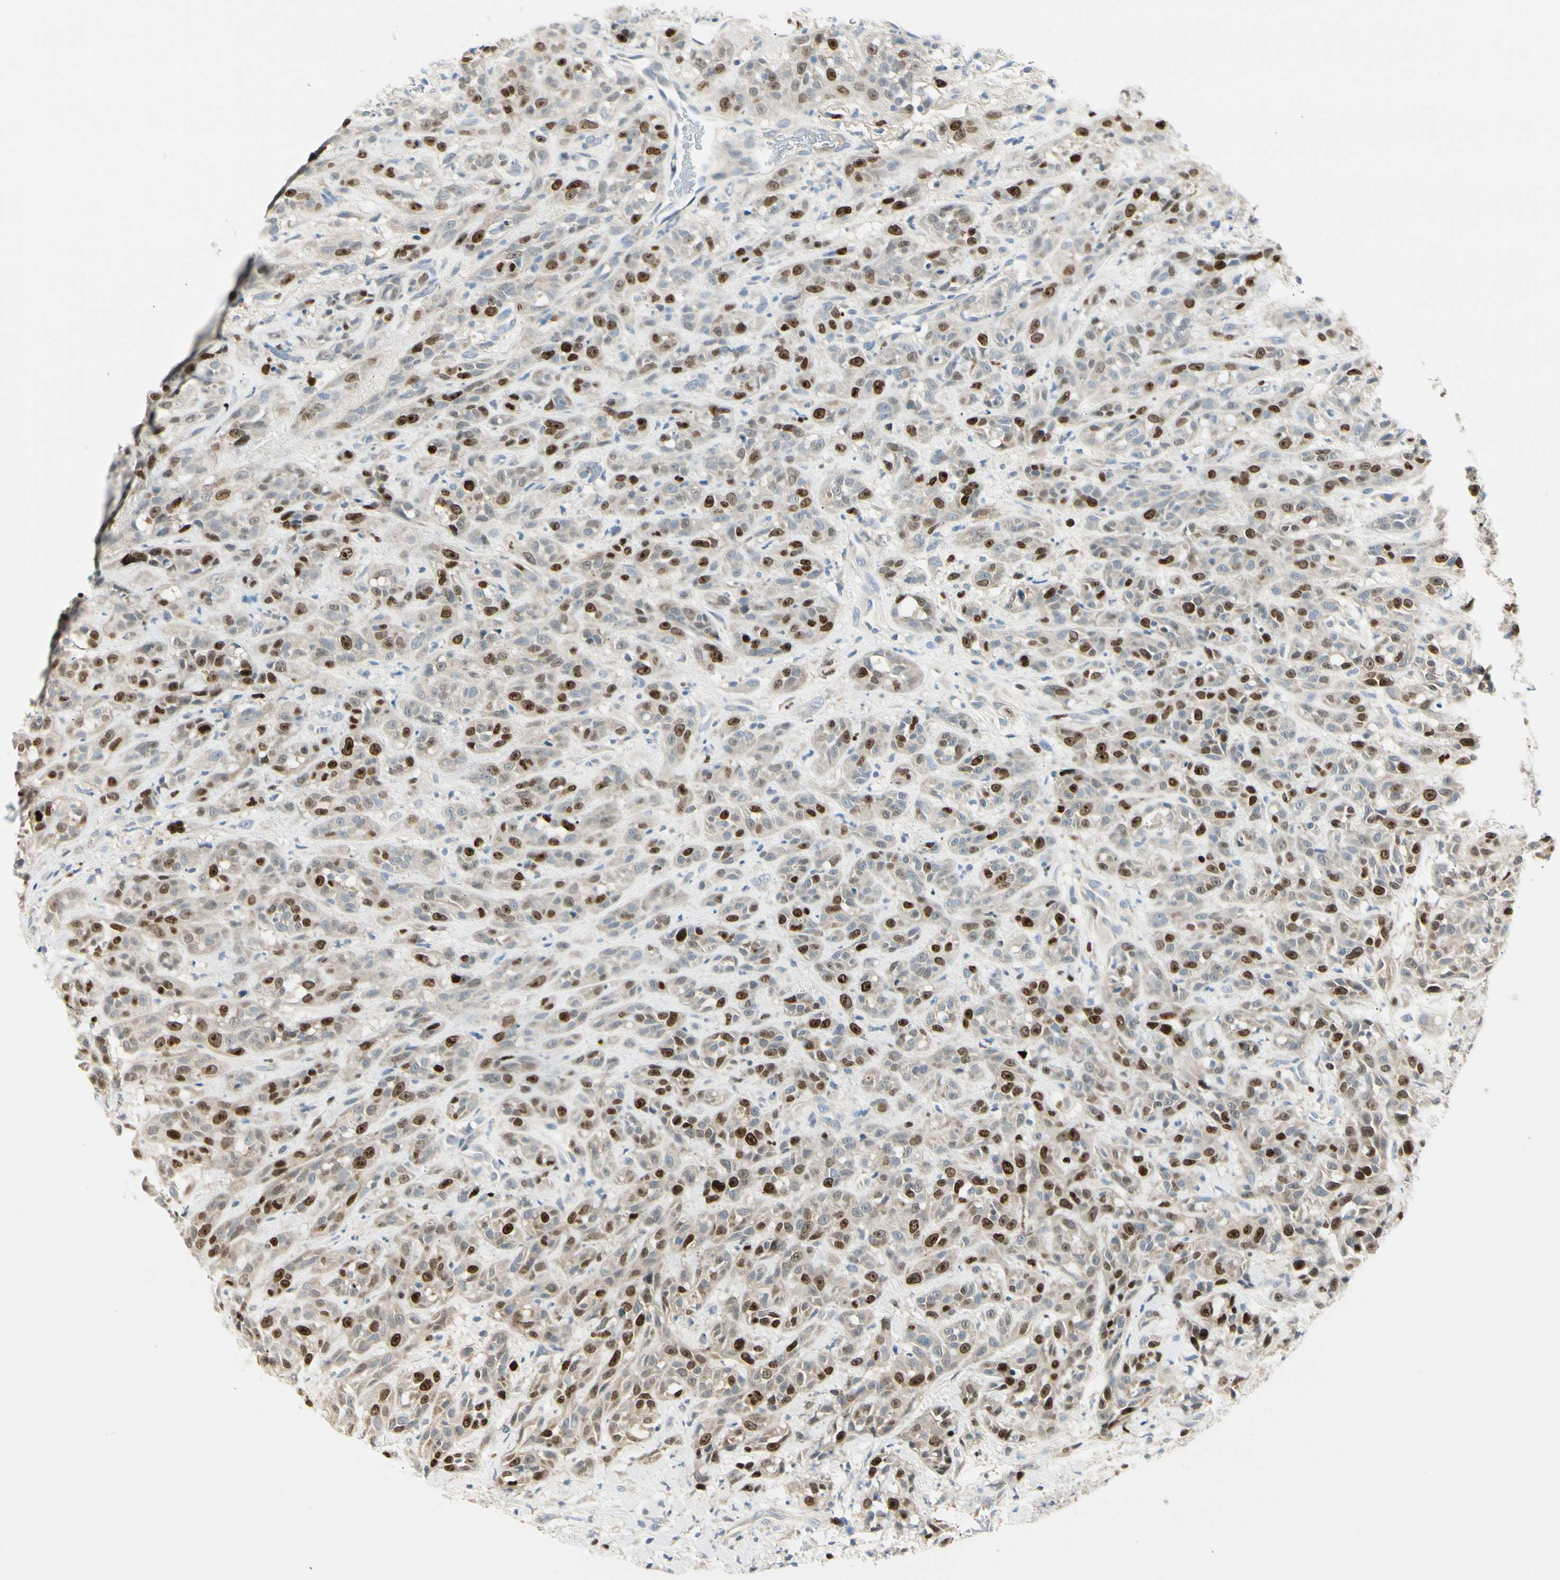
{"staining": {"intensity": "strong", "quantity": "25%-75%", "location": "nuclear"}, "tissue": "head and neck cancer", "cell_type": "Tumor cells", "image_type": "cancer", "snomed": [{"axis": "morphology", "description": "Normal tissue, NOS"}, {"axis": "morphology", "description": "Squamous cell carcinoma, NOS"}, {"axis": "topography", "description": "Cartilage tissue"}, {"axis": "topography", "description": "Head-Neck"}], "caption": "Brown immunohistochemical staining in human head and neck cancer reveals strong nuclear expression in about 25%-75% of tumor cells.", "gene": "PITX1", "patient": {"sex": "male", "age": 62}}